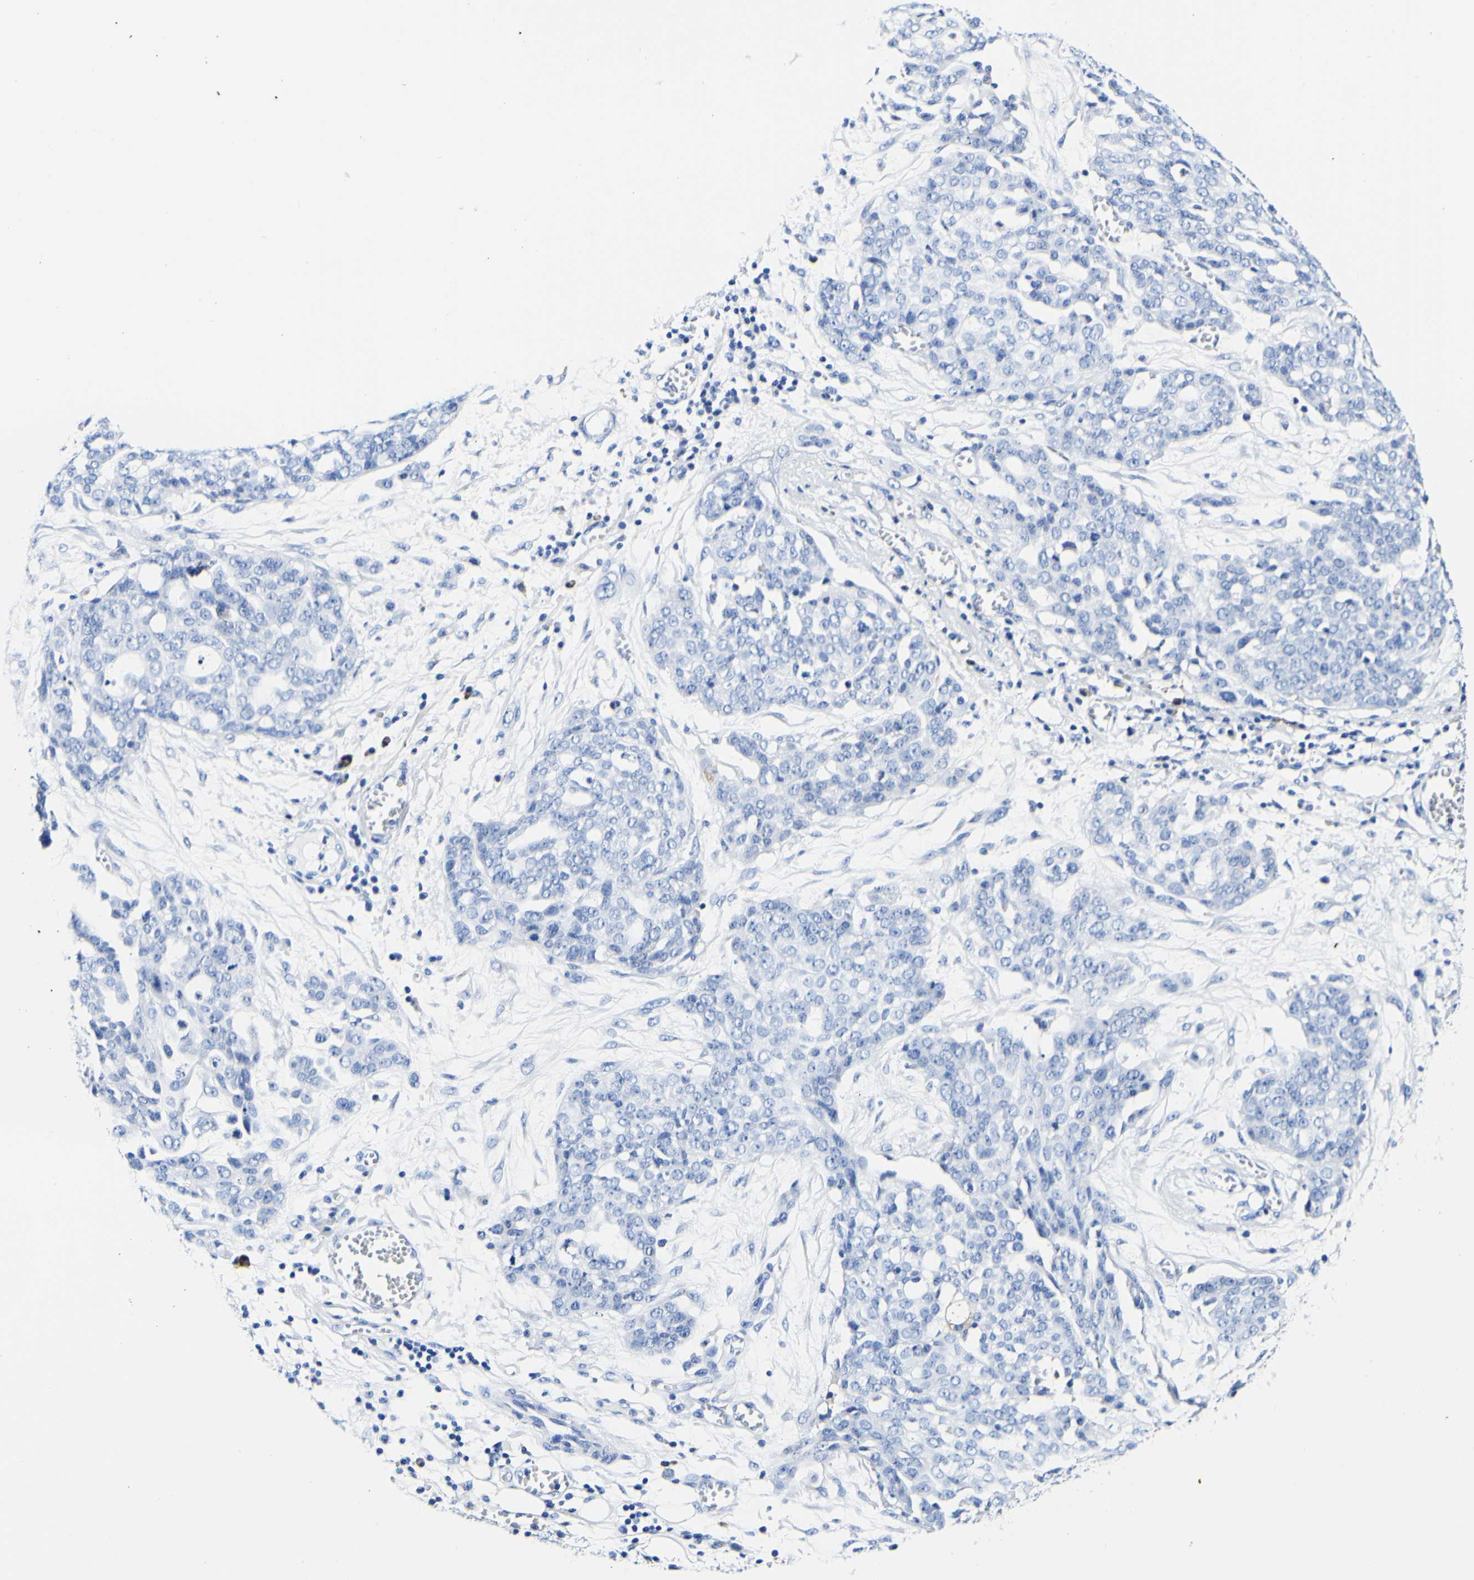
{"staining": {"intensity": "negative", "quantity": "none", "location": "none"}, "tissue": "ovarian cancer", "cell_type": "Tumor cells", "image_type": "cancer", "snomed": [{"axis": "morphology", "description": "Cystadenocarcinoma, serous, NOS"}, {"axis": "topography", "description": "Soft tissue"}, {"axis": "topography", "description": "Ovary"}], "caption": "Ovarian serous cystadenocarcinoma stained for a protein using IHC demonstrates no staining tumor cells.", "gene": "P4HB", "patient": {"sex": "female", "age": 57}}